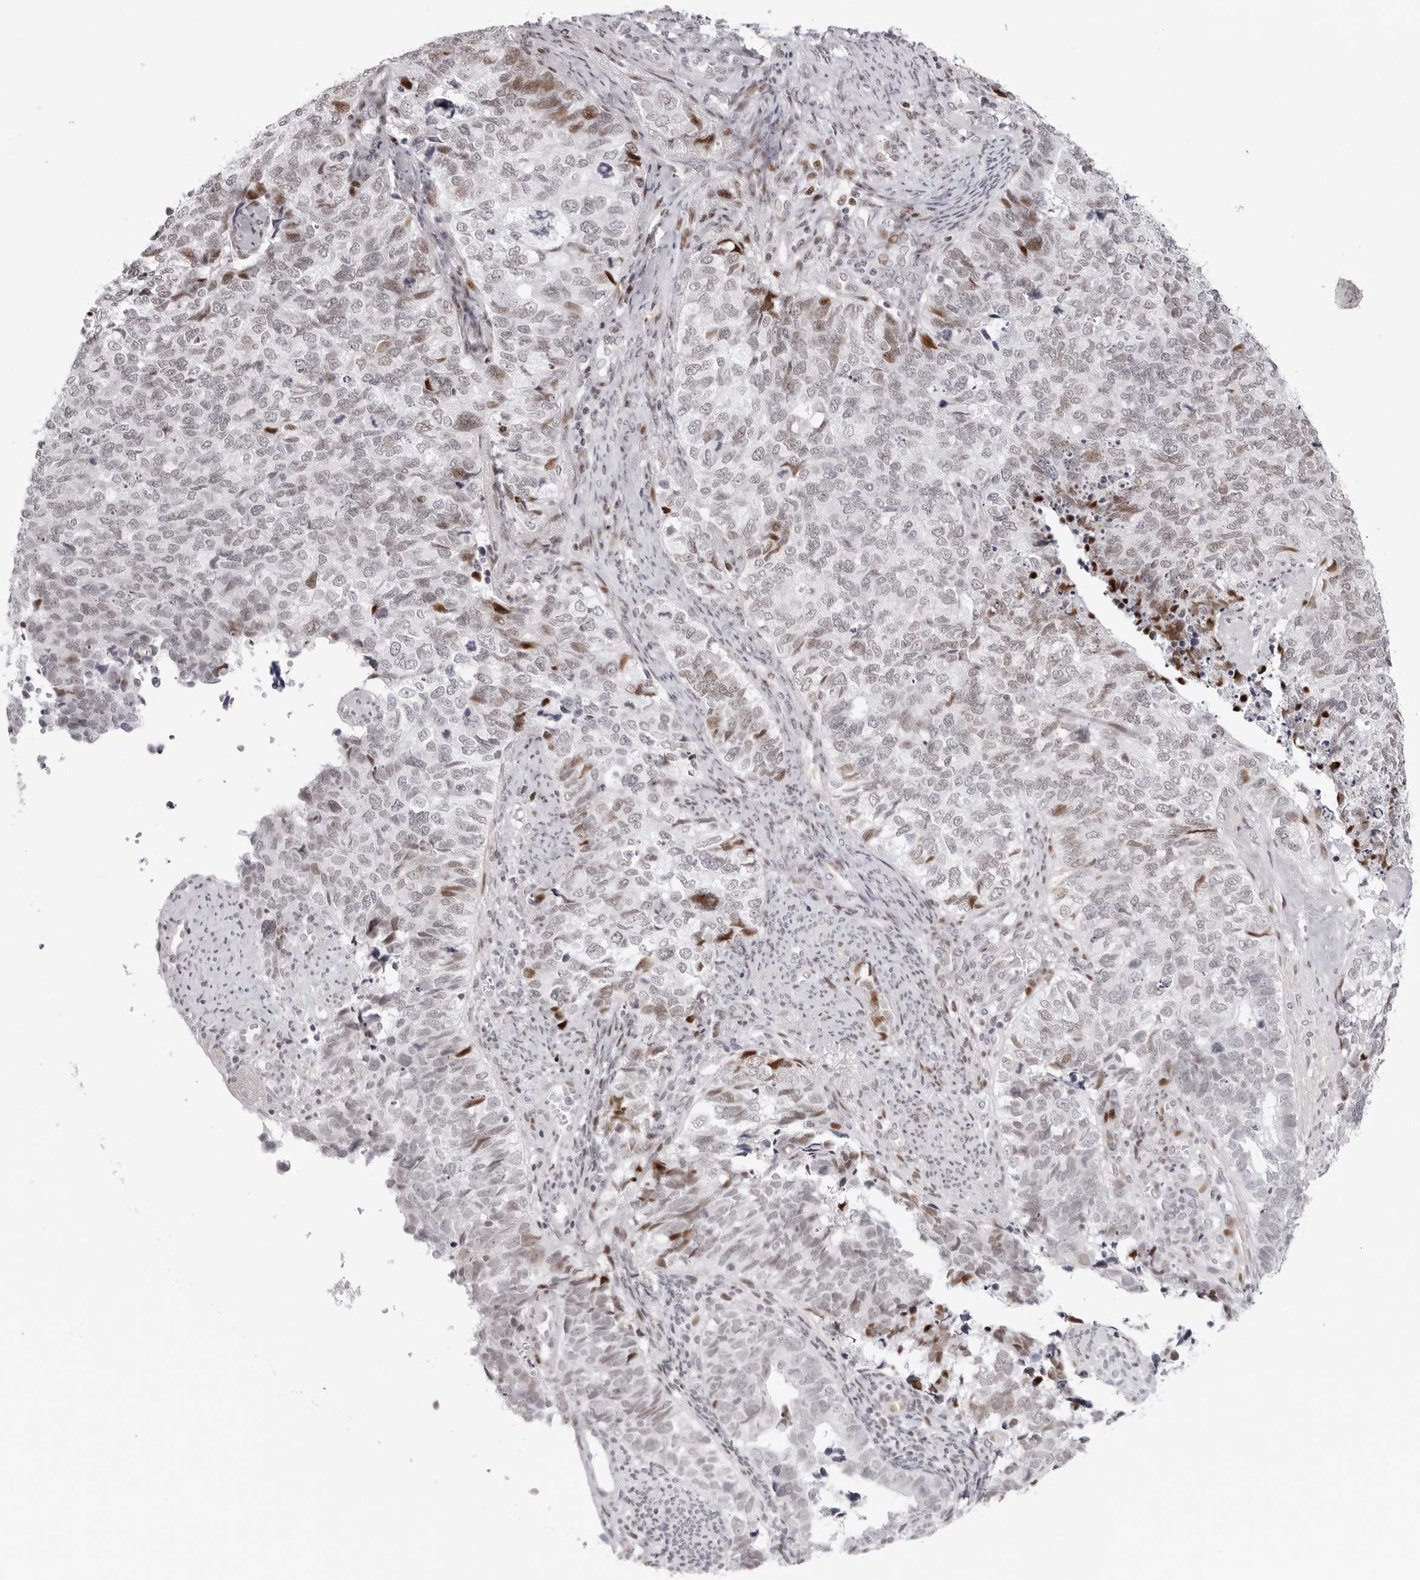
{"staining": {"intensity": "moderate", "quantity": "25%-75%", "location": "nuclear"}, "tissue": "cervical cancer", "cell_type": "Tumor cells", "image_type": "cancer", "snomed": [{"axis": "morphology", "description": "Squamous cell carcinoma, NOS"}, {"axis": "topography", "description": "Cervix"}], "caption": "Immunohistochemical staining of human cervical squamous cell carcinoma demonstrates medium levels of moderate nuclear positivity in approximately 25%-75% of tumor cells. (Stains: DAB (3,3'-diaminobenzidine) in brown, nuclei in blue, Microscopy: brightfield microscopy at high magnification).", "gene": "NTPCR", "patient": {"sex": "female", "age": 63}}